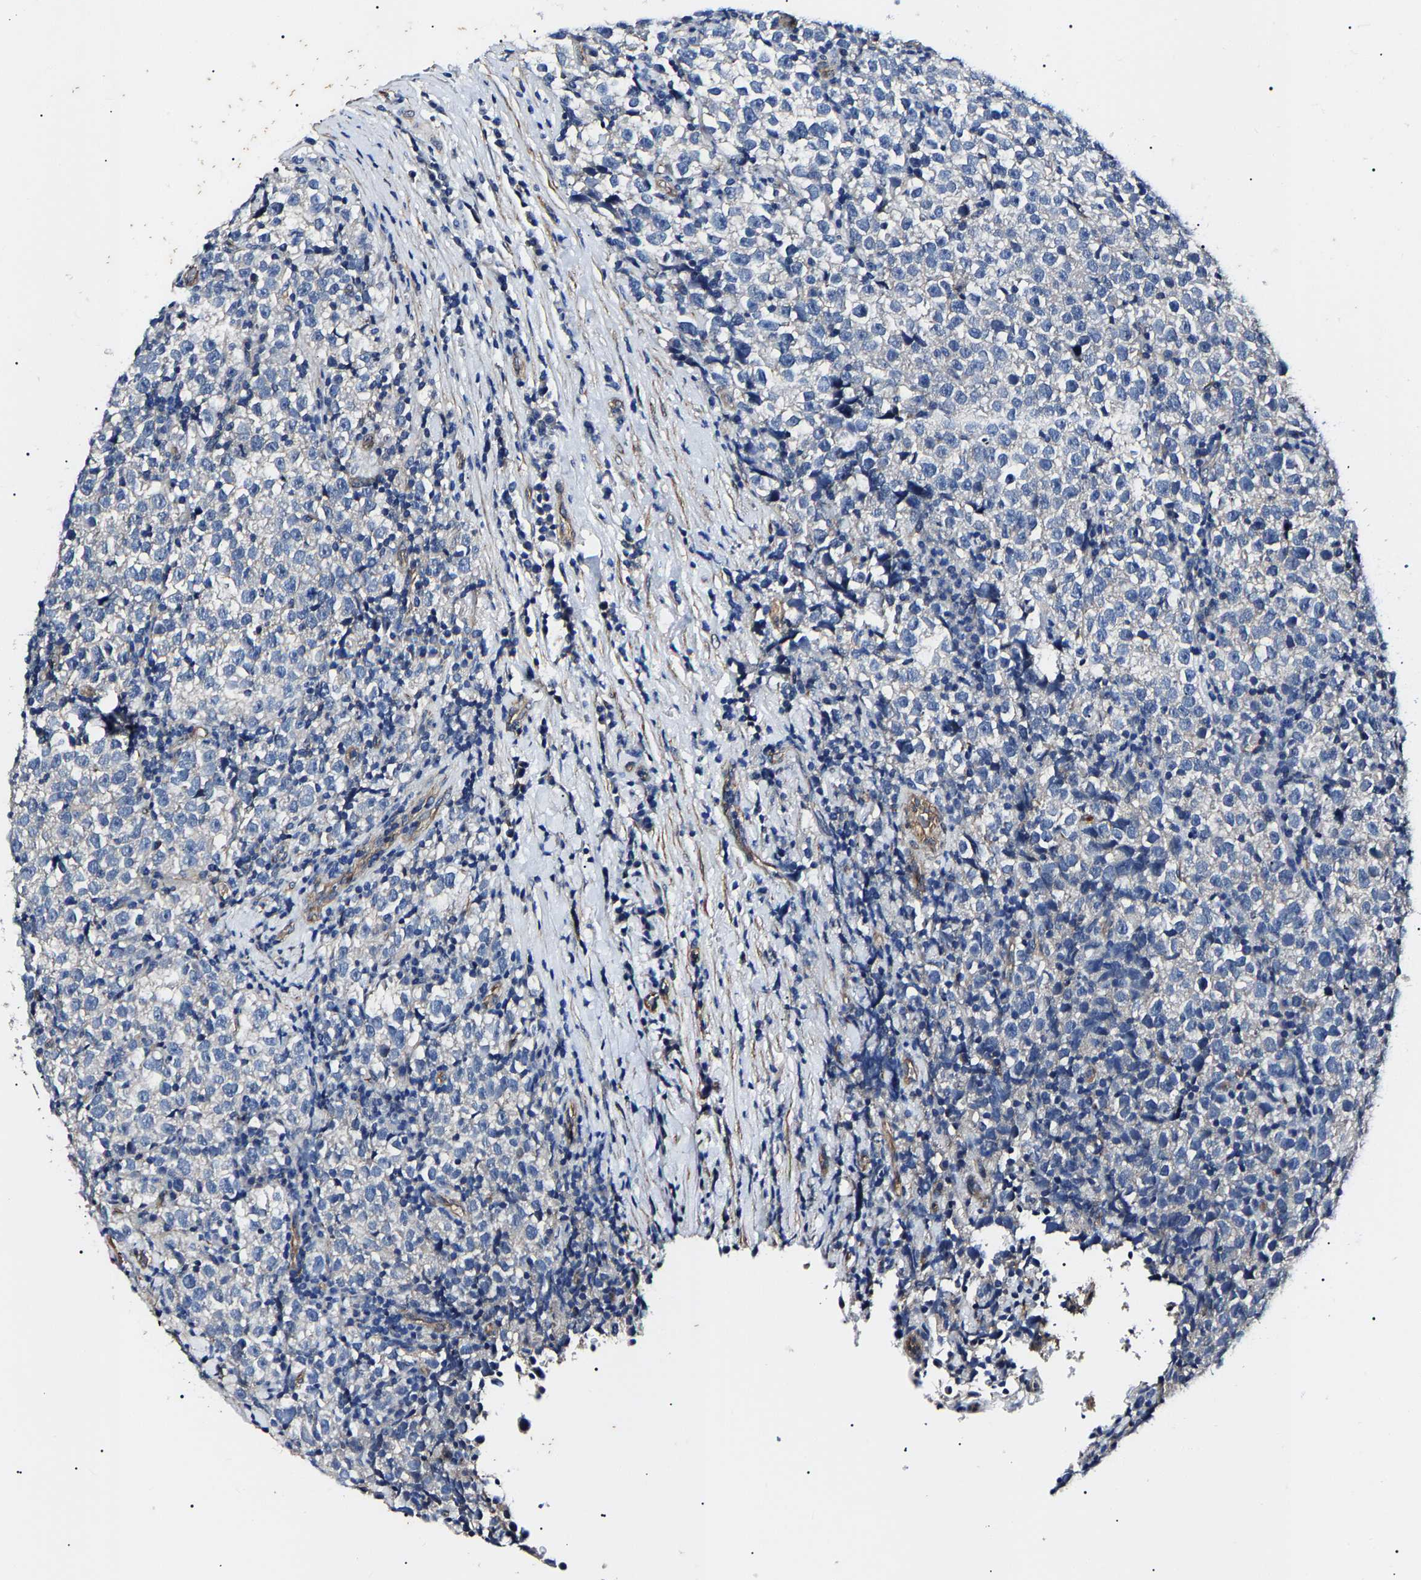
{"staining": {"intensity": "negative", "quantity": "none", "location": "none"}, "tissue": "testis cancer", "cell_type": "Tumor cells", "image_type": "cancer", "snomed": [{"axis": "morphology", "description": "Normal tissue, NOS"}, {"axis": "morphology", "description": "Seminoma, NOS"}, {"axis": "topography", "description": "Testis"}], "caption": "This micrograph is of testis cancer stained with immunohistochemistry (IHC) to label a protein in brown with the nuclei are counter-stained blue. There is no expression in tumor cells.", "gene": "KLHL42", "patient": {"sex": "male", "age": 43}}